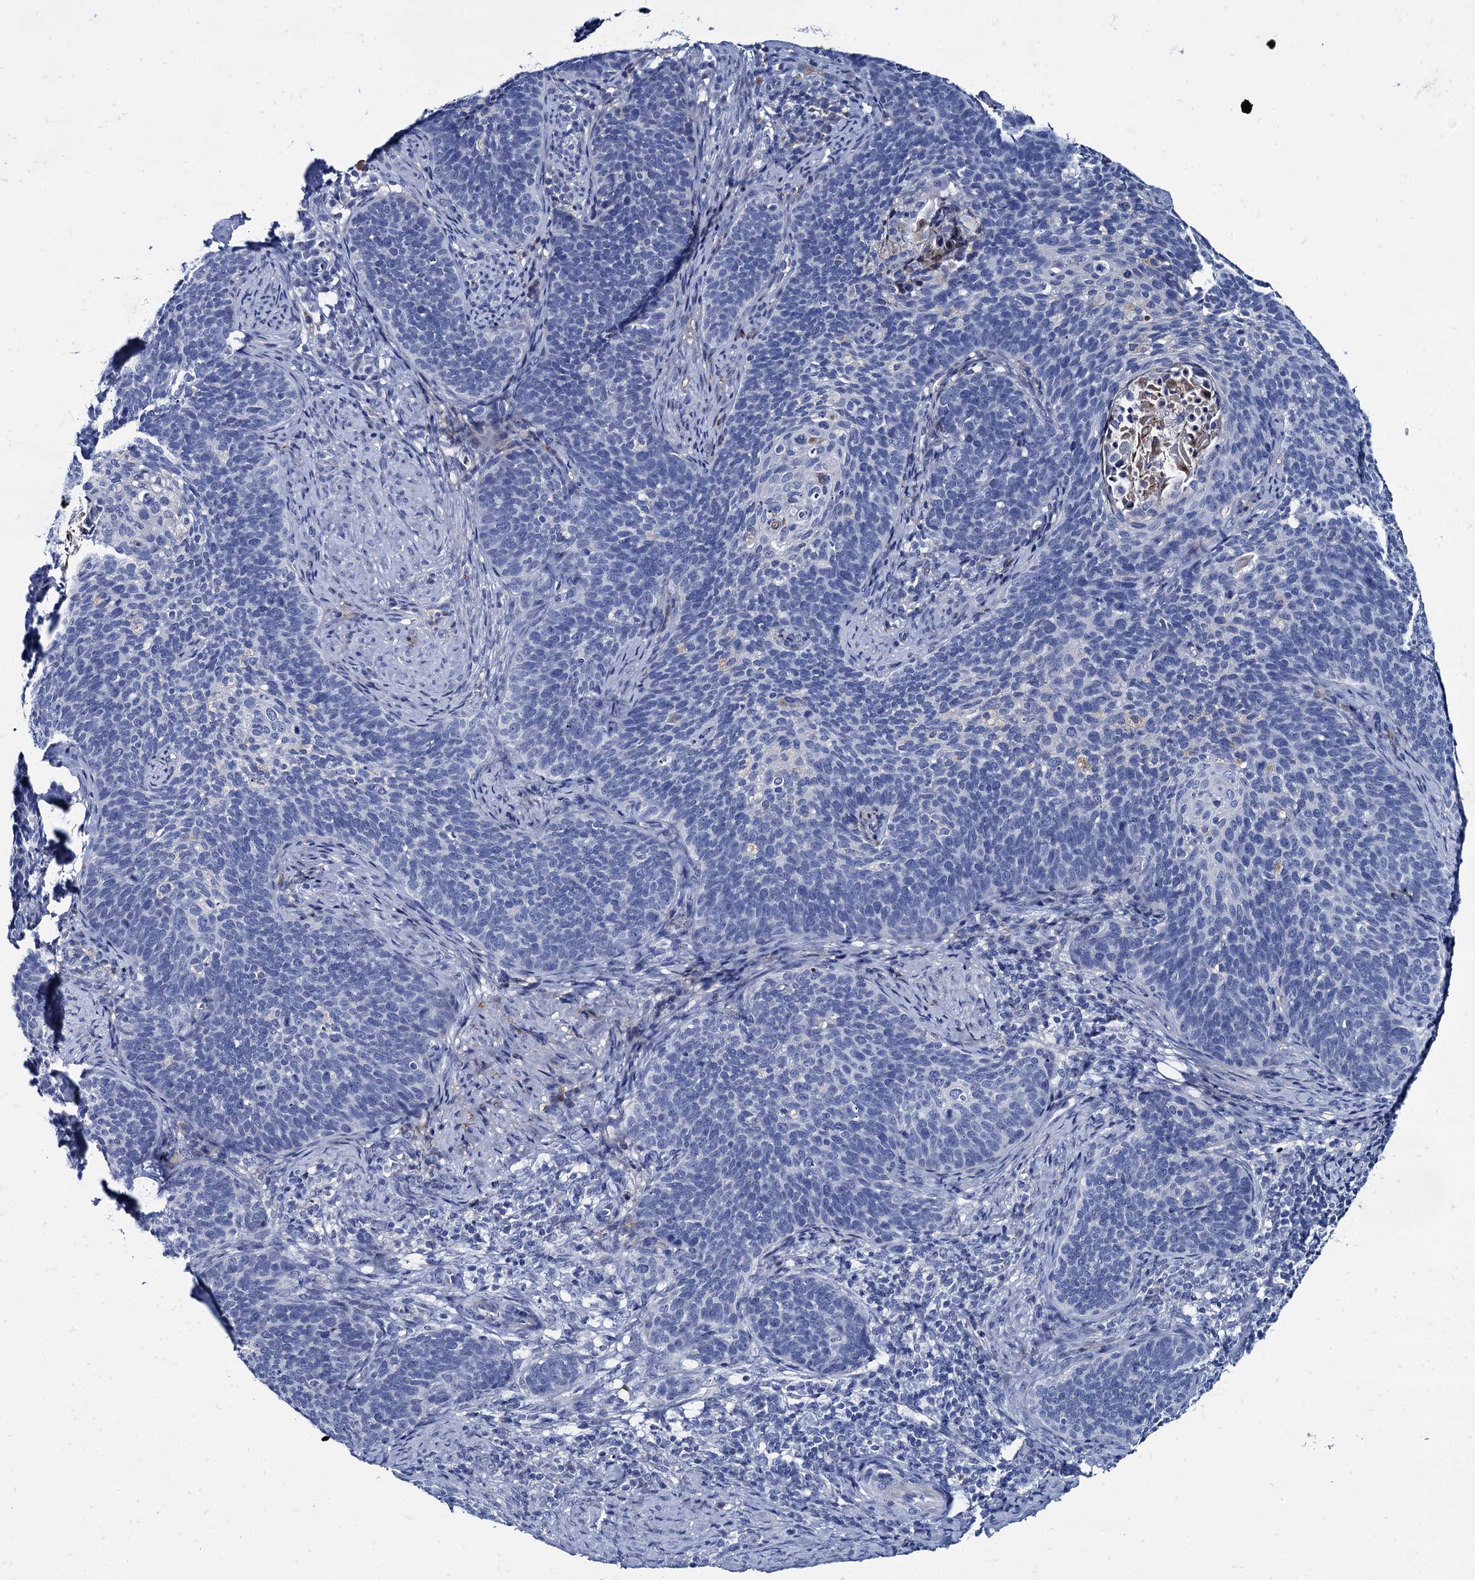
{"staining": {"intensity": "negative", "quantity": "none", "location": "none"}, "tissue": "cervical cancer", "cell_type": "Tumor cells", "image_type": "cancer", "snomed": [{"axis": "morphology", "description": "Squamous cell carcinoma, NOS"}, {"axis": "topography", "description": "Cervix"}], "caption": "Immunohistochemistry (IHC) histopathology image of cervical cancer stained for a protein (brown), which demonstrates no expression in tumor cells.", "gene": "TMEM72", "patient": {"sex": "female", "age": 41}}